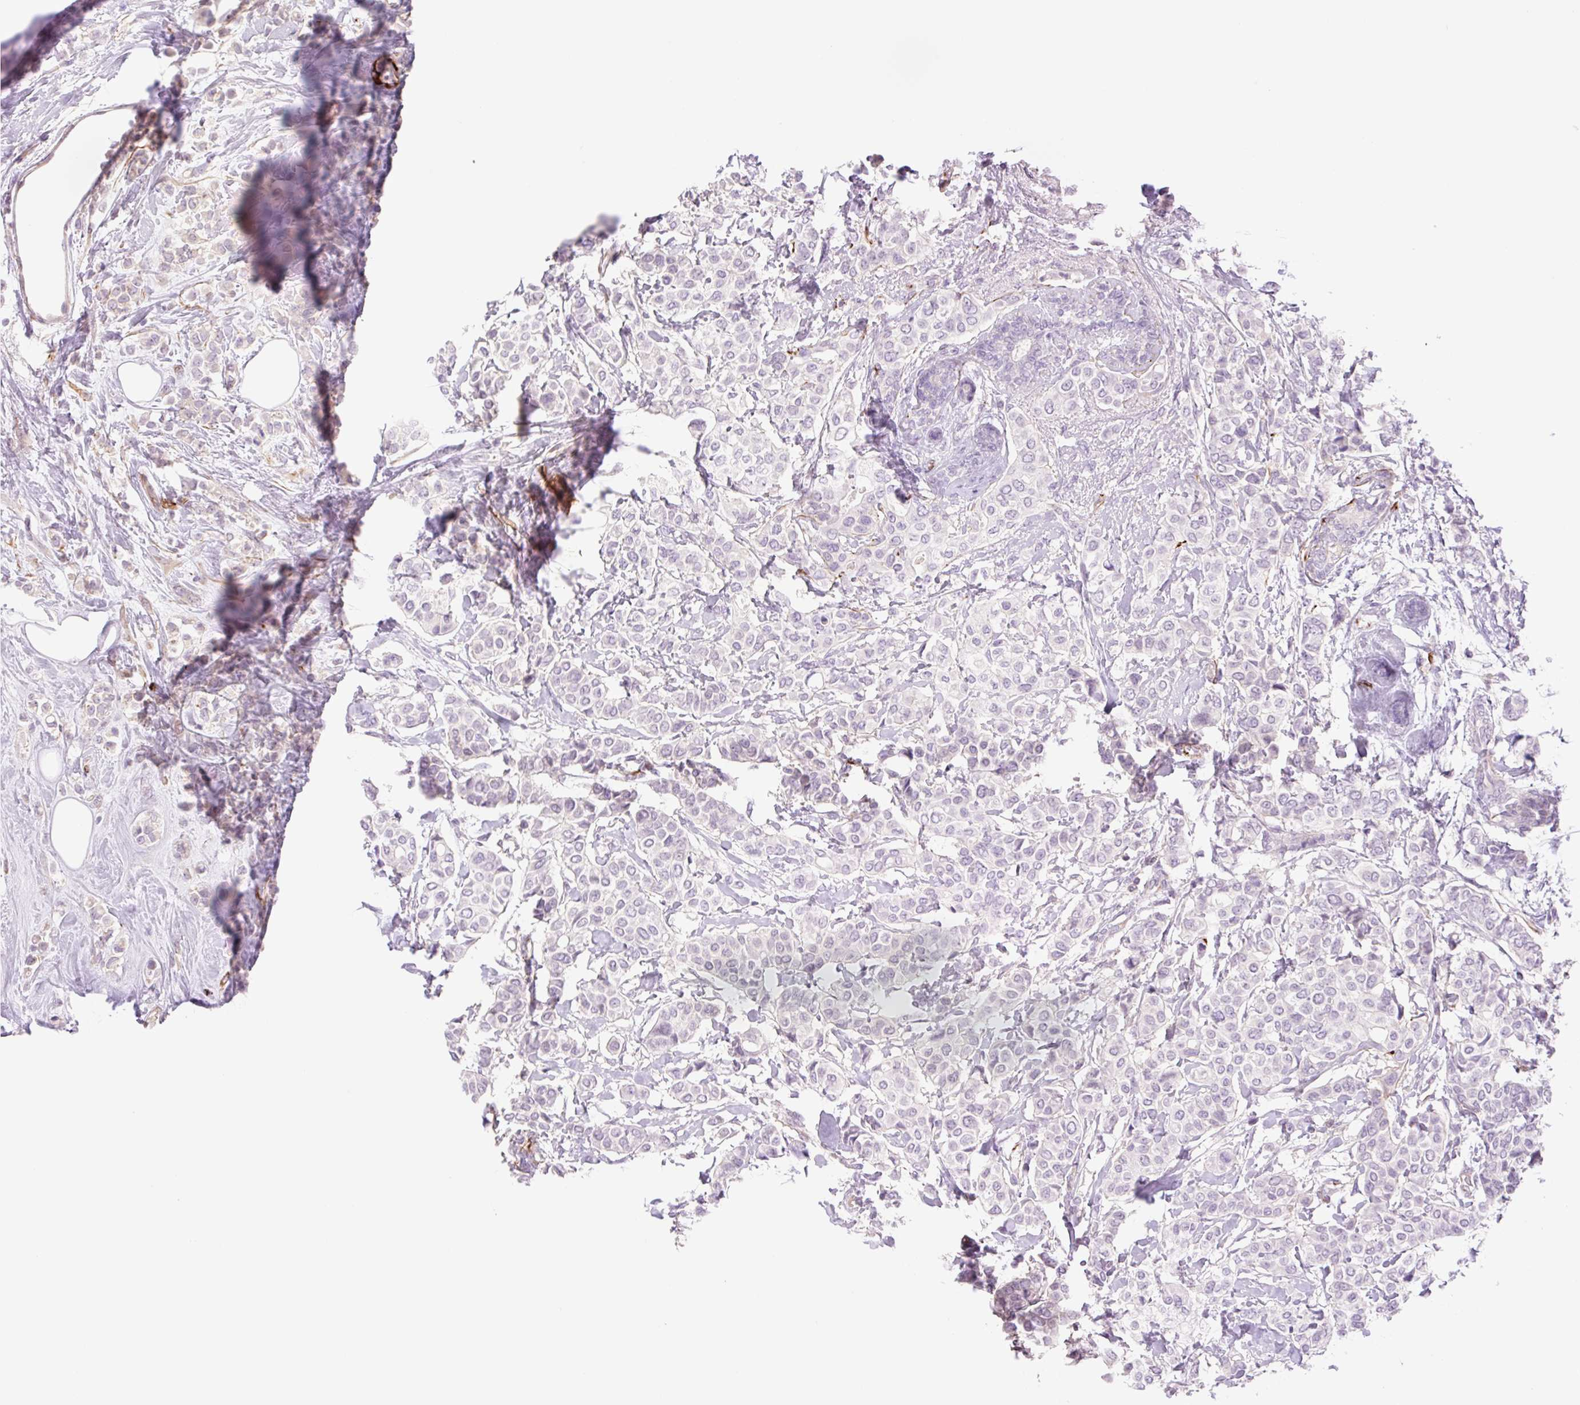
{"staining": {"intensity": "negative", "quantity": "none", "location": "none"}, "tissue": "breast cancer", "cell_type": "Tumor cells", "image_type": "cancer", "snomed": [{"axis": "morphology", "description": "Lobular carcinoma"}, {"axis": "topography", "description": "Breast"}], "caption": "Lobular carcinoma (breast) was stained to show a protein in brown. There is no significant expression in tumor cells. (DAB (3,3'-diaminobenzidine) IHC visualized using brightfield microscopy, high magnification).", "gene": "ZFYVE21", "patient": {"sex": "female", "age": 51}}